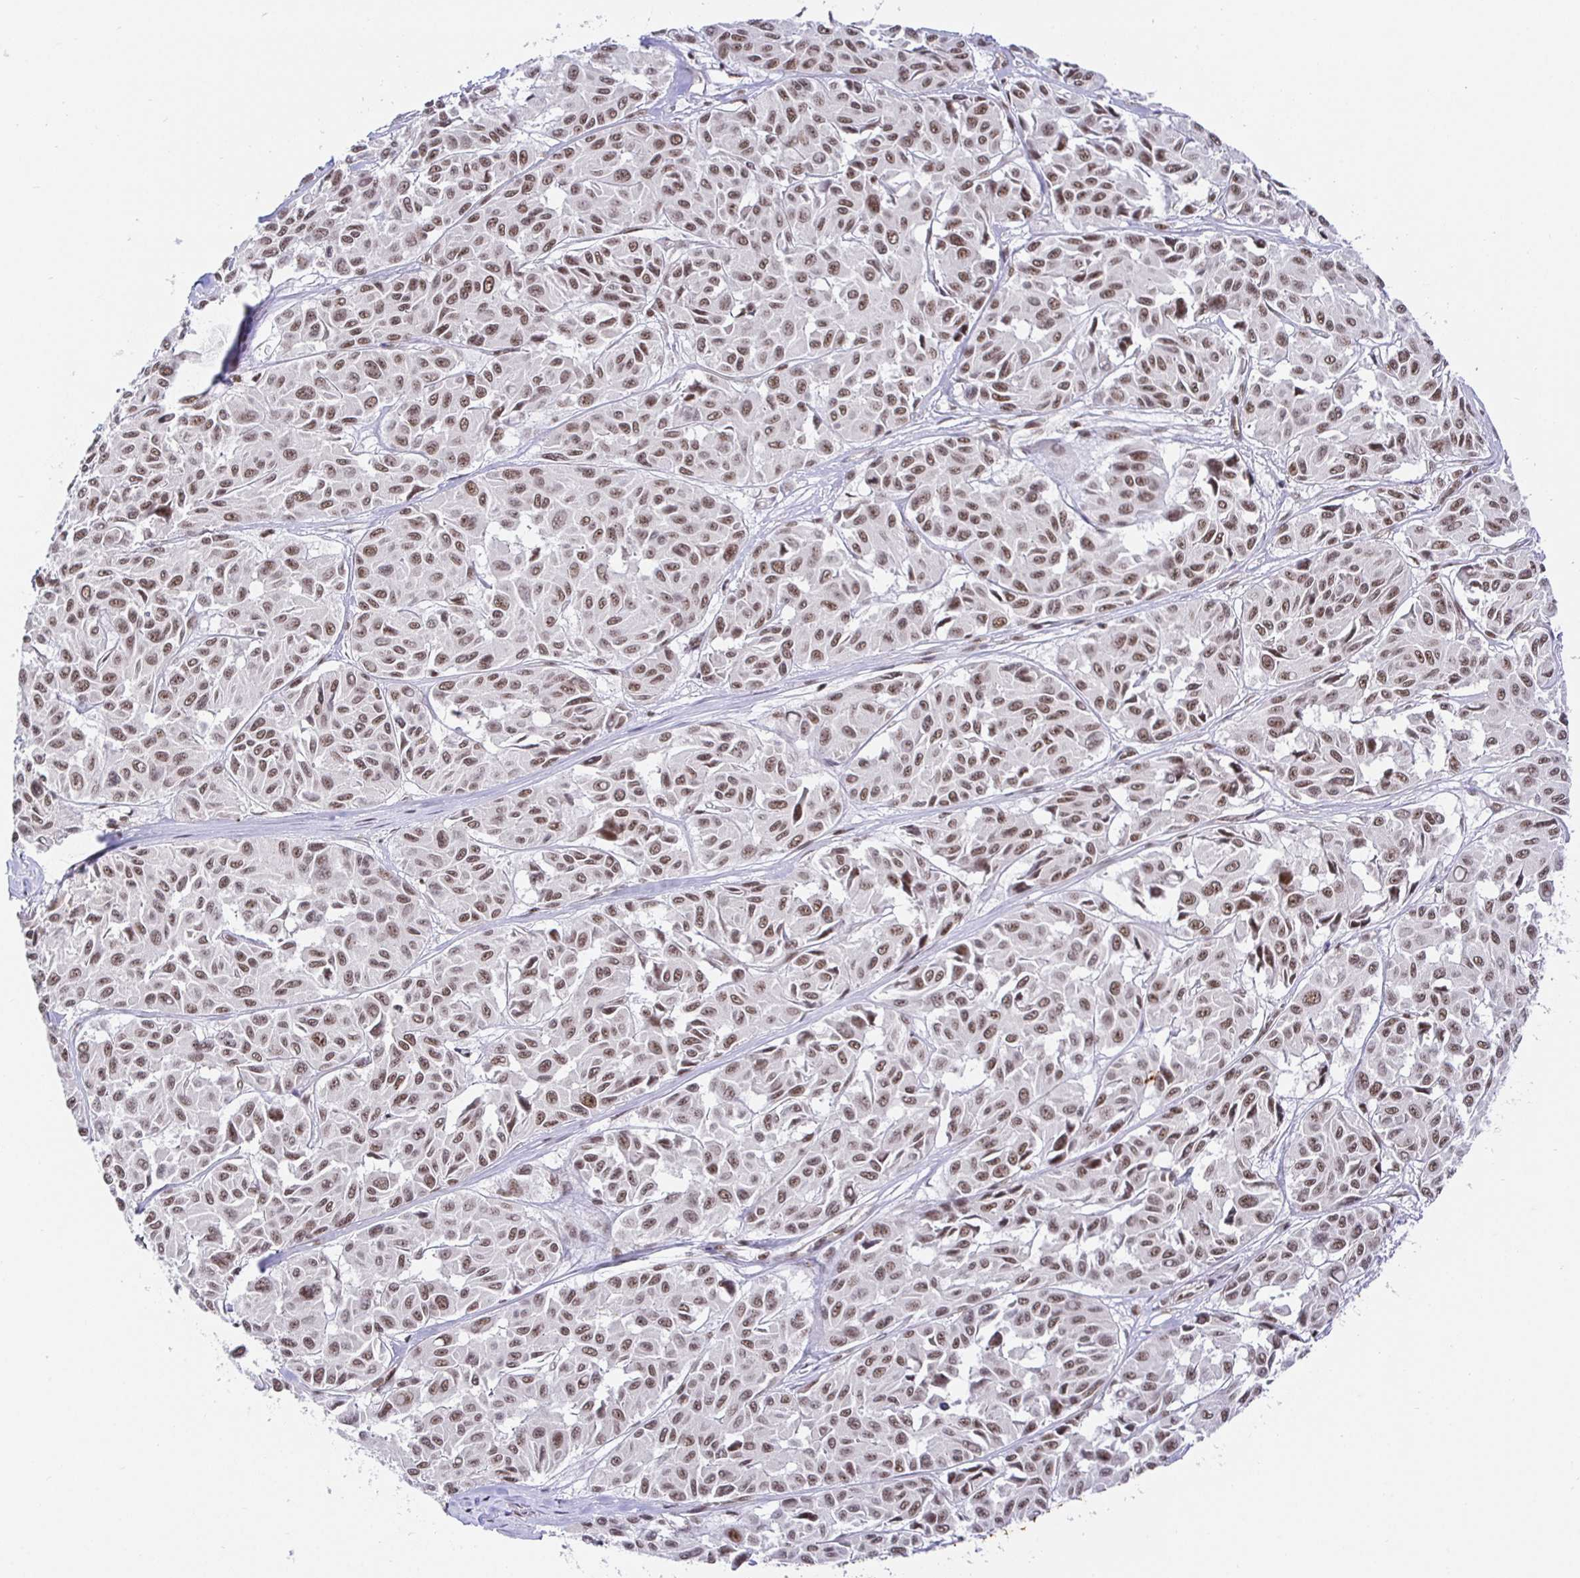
{"staining": {"intensity": "moderate", "quantity": ">75%", "location": "nuclear"}, "tissue": "melanoma", "cell_type": "Tumor cells", "image_type": "cancer", "snomed": [{"axis": "morphology", "description": "Malignant melanoma, NOS"}, {"axis": "topography", "description": "Skin"}], "caption": "Approximately >75% of tumor cells in malignant melanoma display moderate nuclear protein staining as visualized by brown immunohistochemical staining.", "gene": "USF1", "patient": {"sex": "female", "age": 66}}